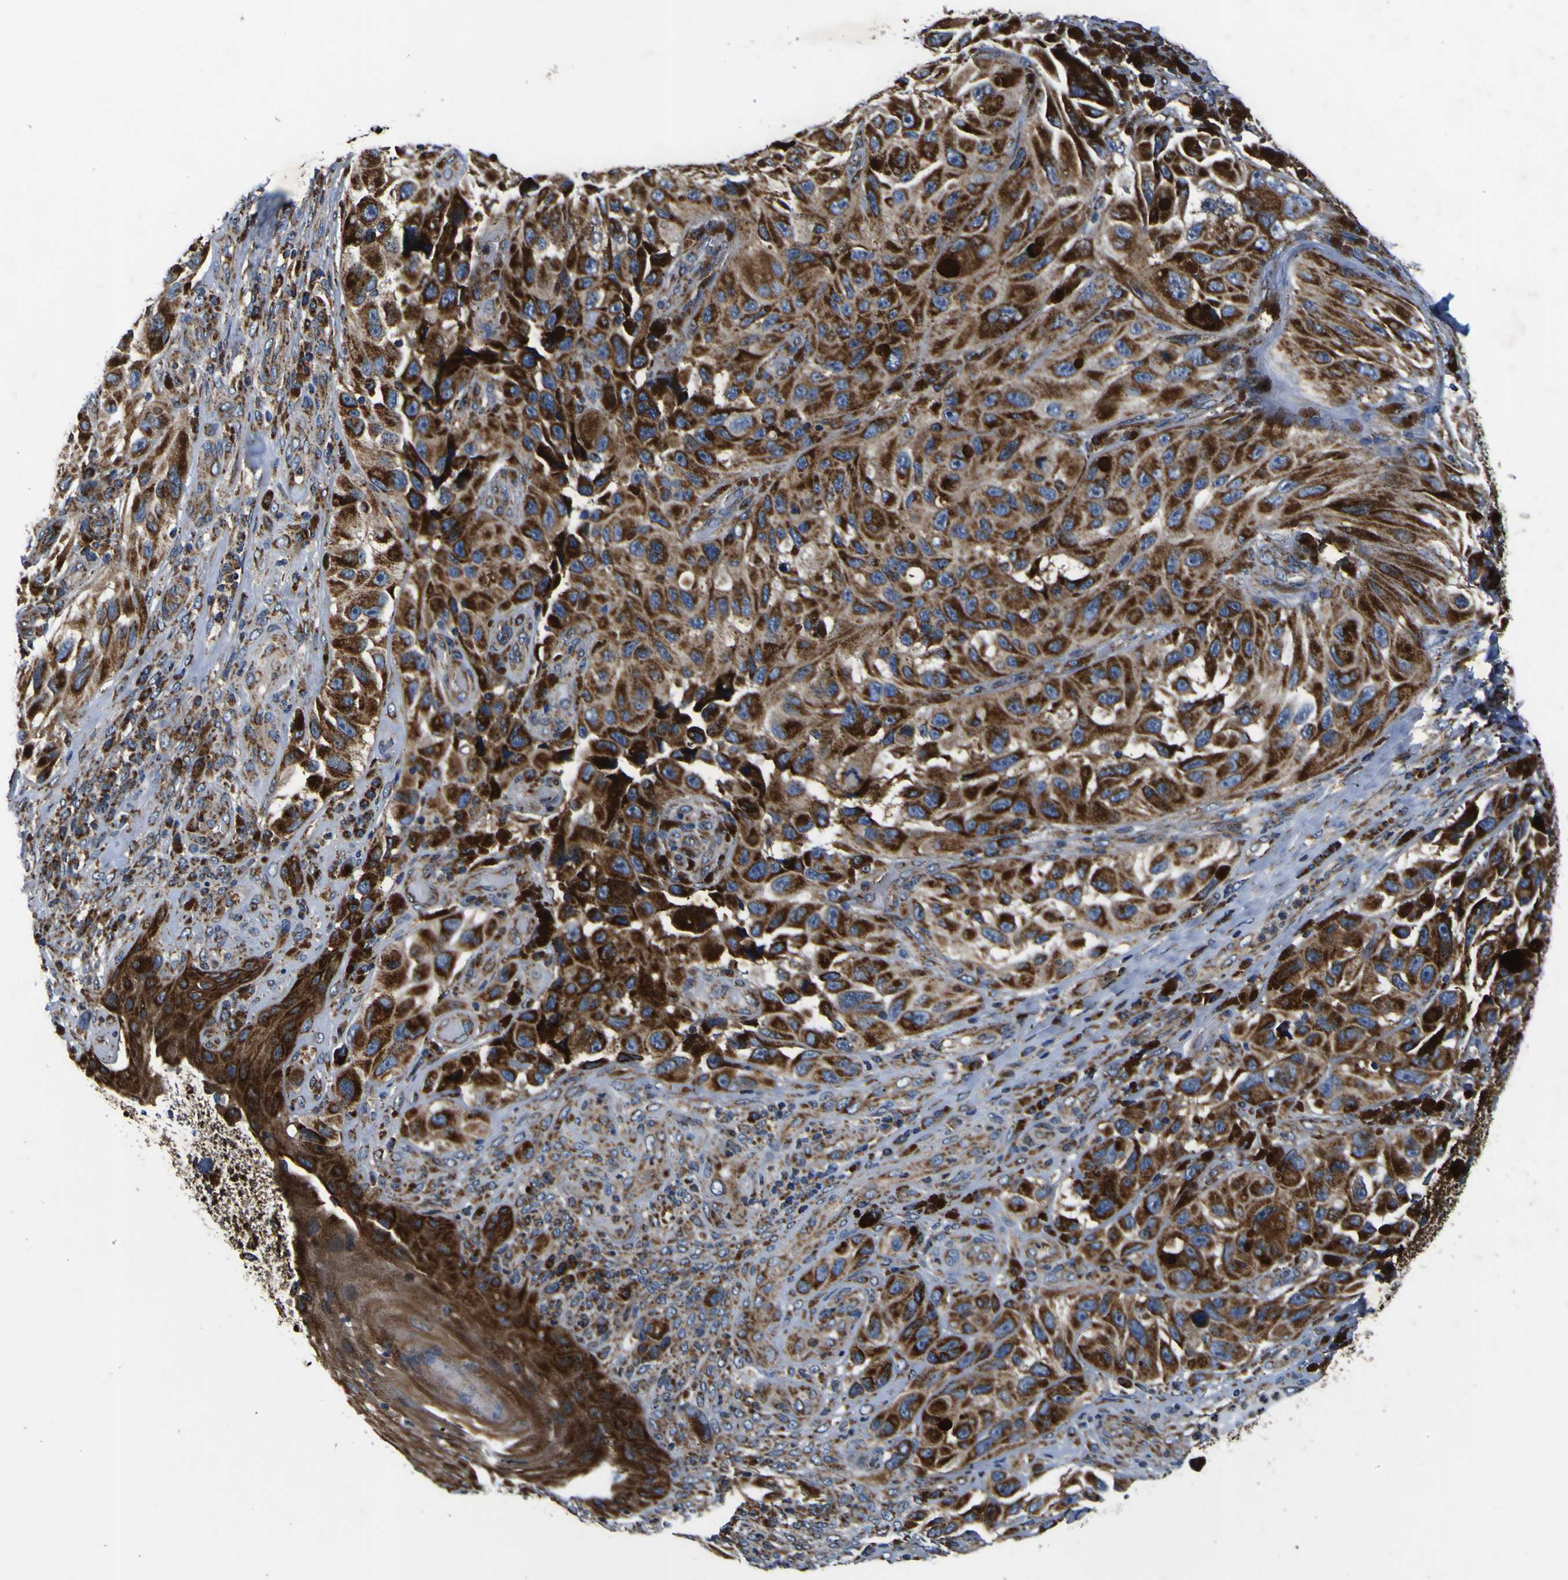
{"staining": {"intensity": "strong", "quantity": ">75%", "location": "cytoplasmic/membranous"}, "tissue": "melanoma", "cell_type": "Tumor cells", "image_type": "cancer", "snomed": [{"axis": "morphology", "description": "Malignant melanoma, NOS"}, {"axis": "topography", "description": "Skin"}], "caption": "Malignant melanoma tissue displays strong cytoplasmic/membranous positivity in about >75% of tumor cells, visualized by immunohistochemistry.", "gene": "PTRH2", "patient": {"sex": "female", "age": 73}}